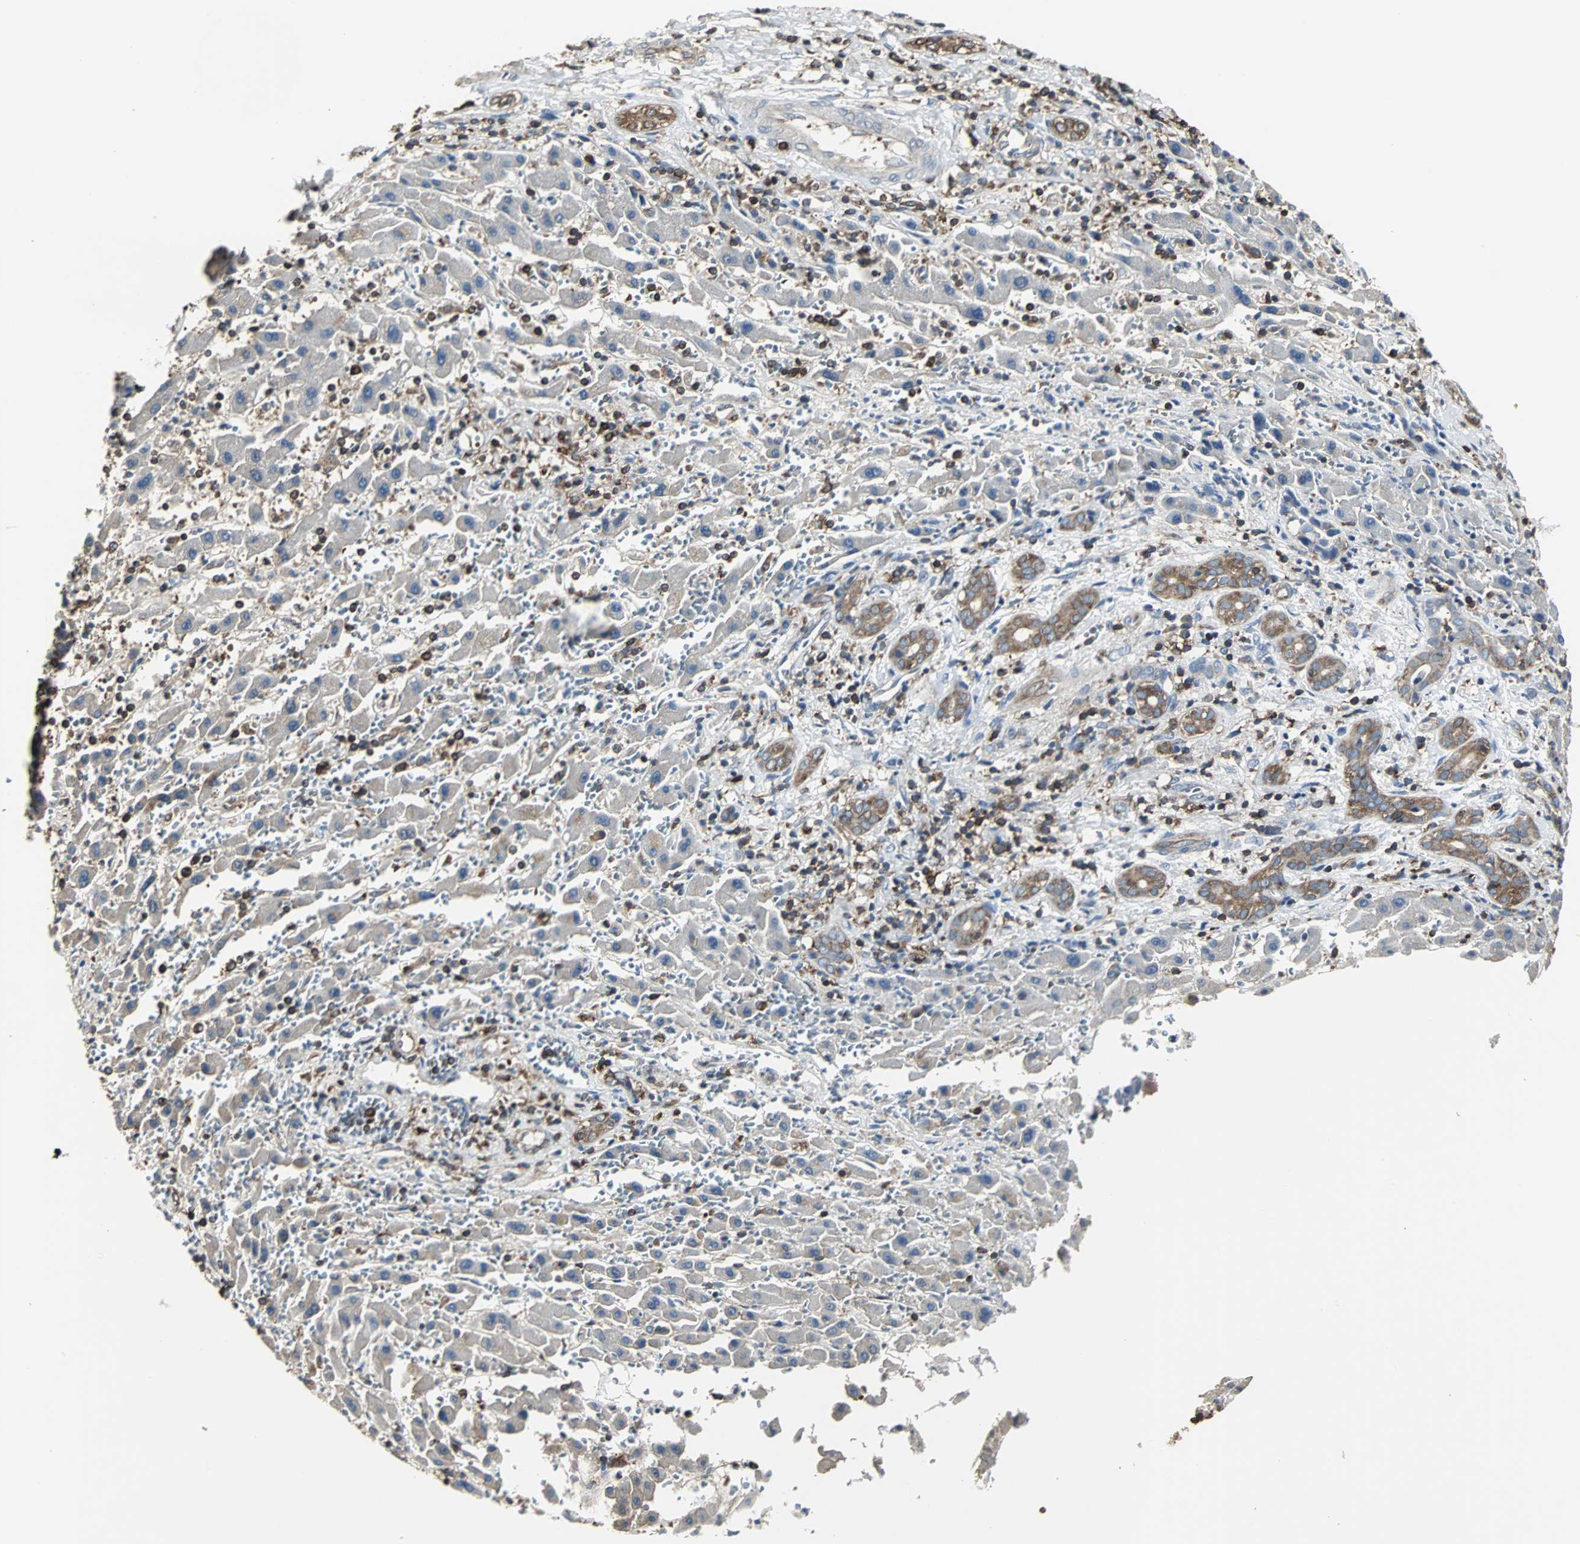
{"staining": {"intensity": "moderate", "quantity": ">75%", "location": "cytoplasmic/membranous"}, "tissue": "liver cancer", "cell_type": "Tumor cells", "image_type": "cancer", "snomed": [{"axis": "morphology", "description": "Cholangiocarcinoma"}, {"axis": "topography", "description": "Liver"}], "caption": "Liver cholangiocarcinoma was stained to show a protein in brown. There is medium levels of moderate cytoplasmic/membranous positivity in approximately >75% of tumor cells.", "gene": "LRRFIP1", "patient": {"sex": "male", "age": 57}}